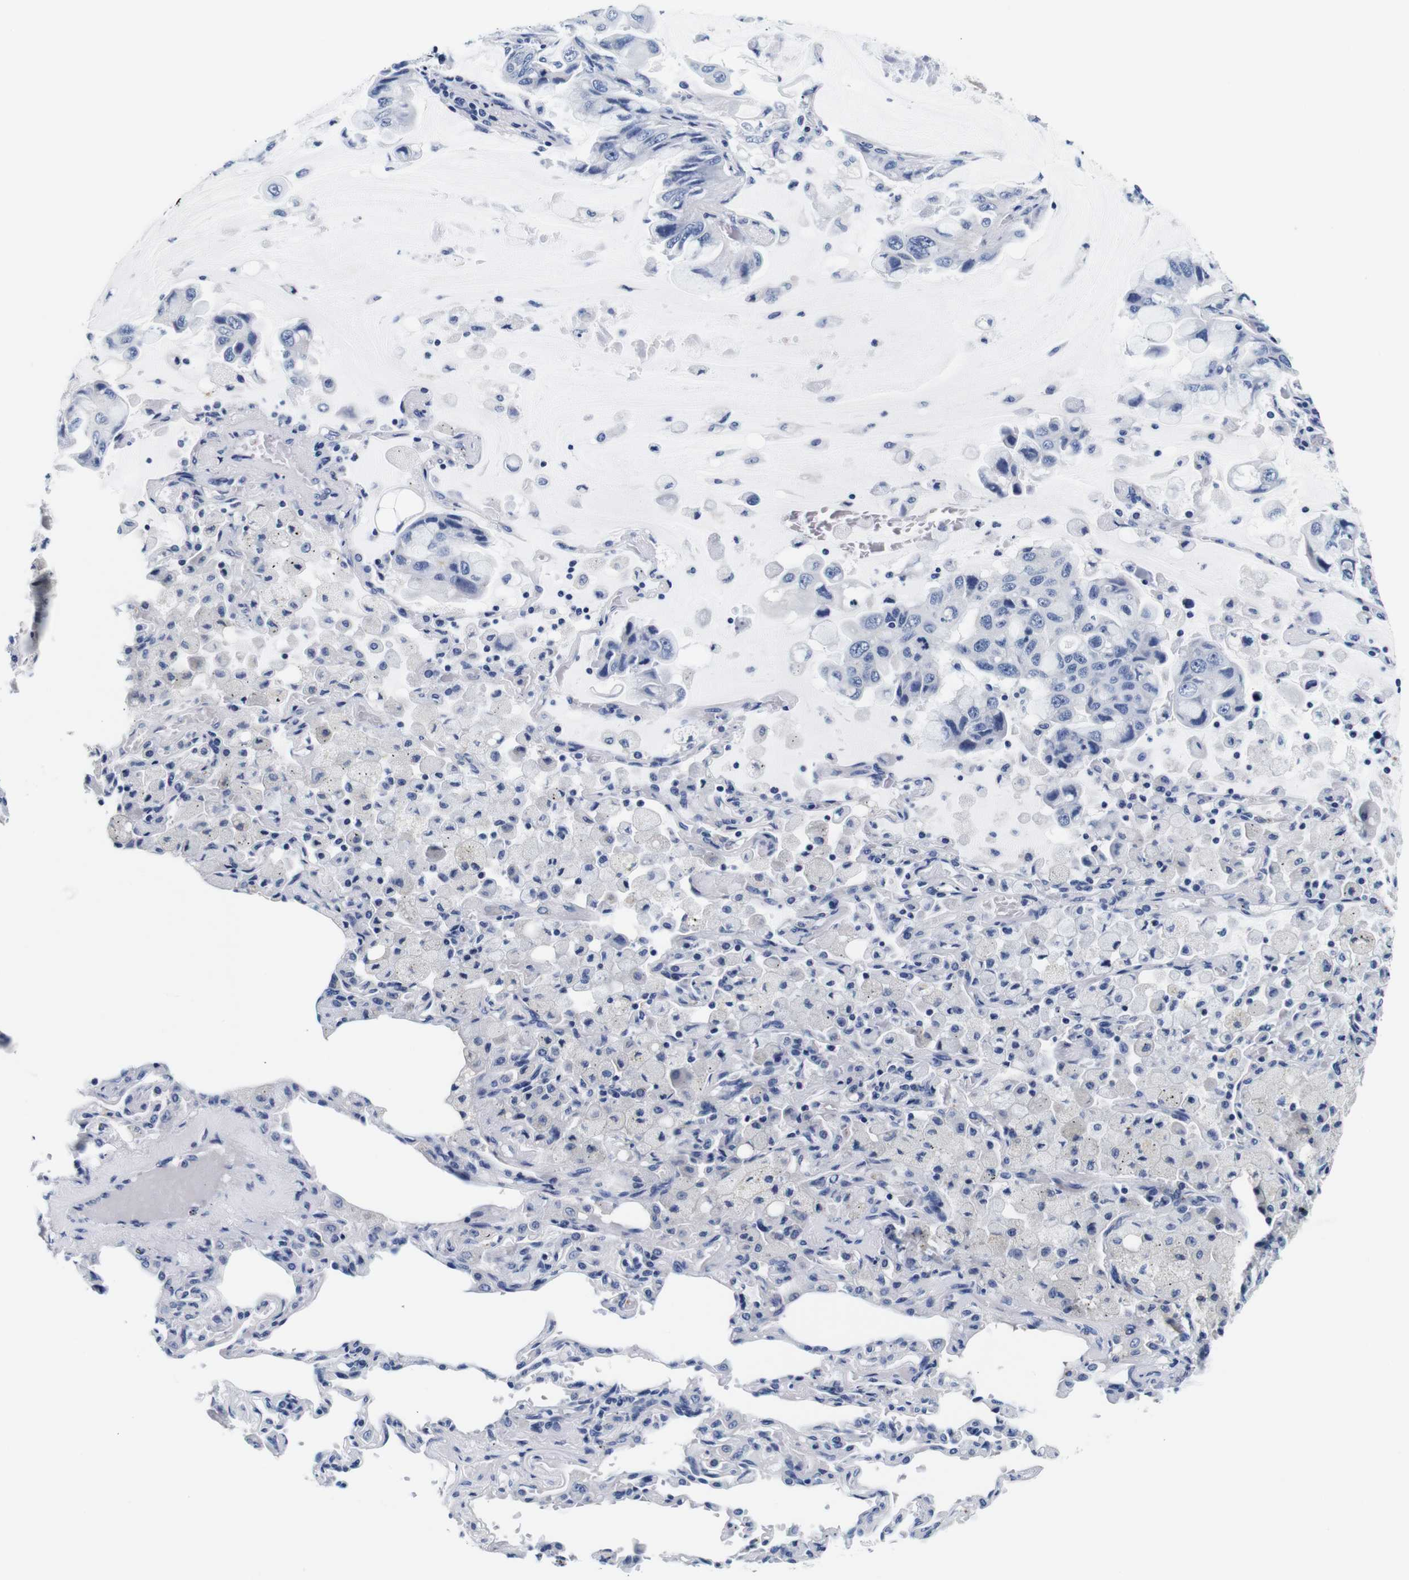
{"staining": {"intensity": "negative", "quantity": "none", "location": "none"}, "tissue": "lung cancer", "cell_type": "Tumor cells", "image_type": "cancer", "snomed": [{"axis": "morphology", "description": "Adenocarcinoma, NOS"}, {"axis": "topography", "description": "Lung"}], "caption": "Immunohistochemistry histopathology image of lung adenocarcinoma stained for a protein (brown), which displays no staining in tumor cells.", "gene": "GP1BA", "patient": {"sex": "male", "age": 64}}